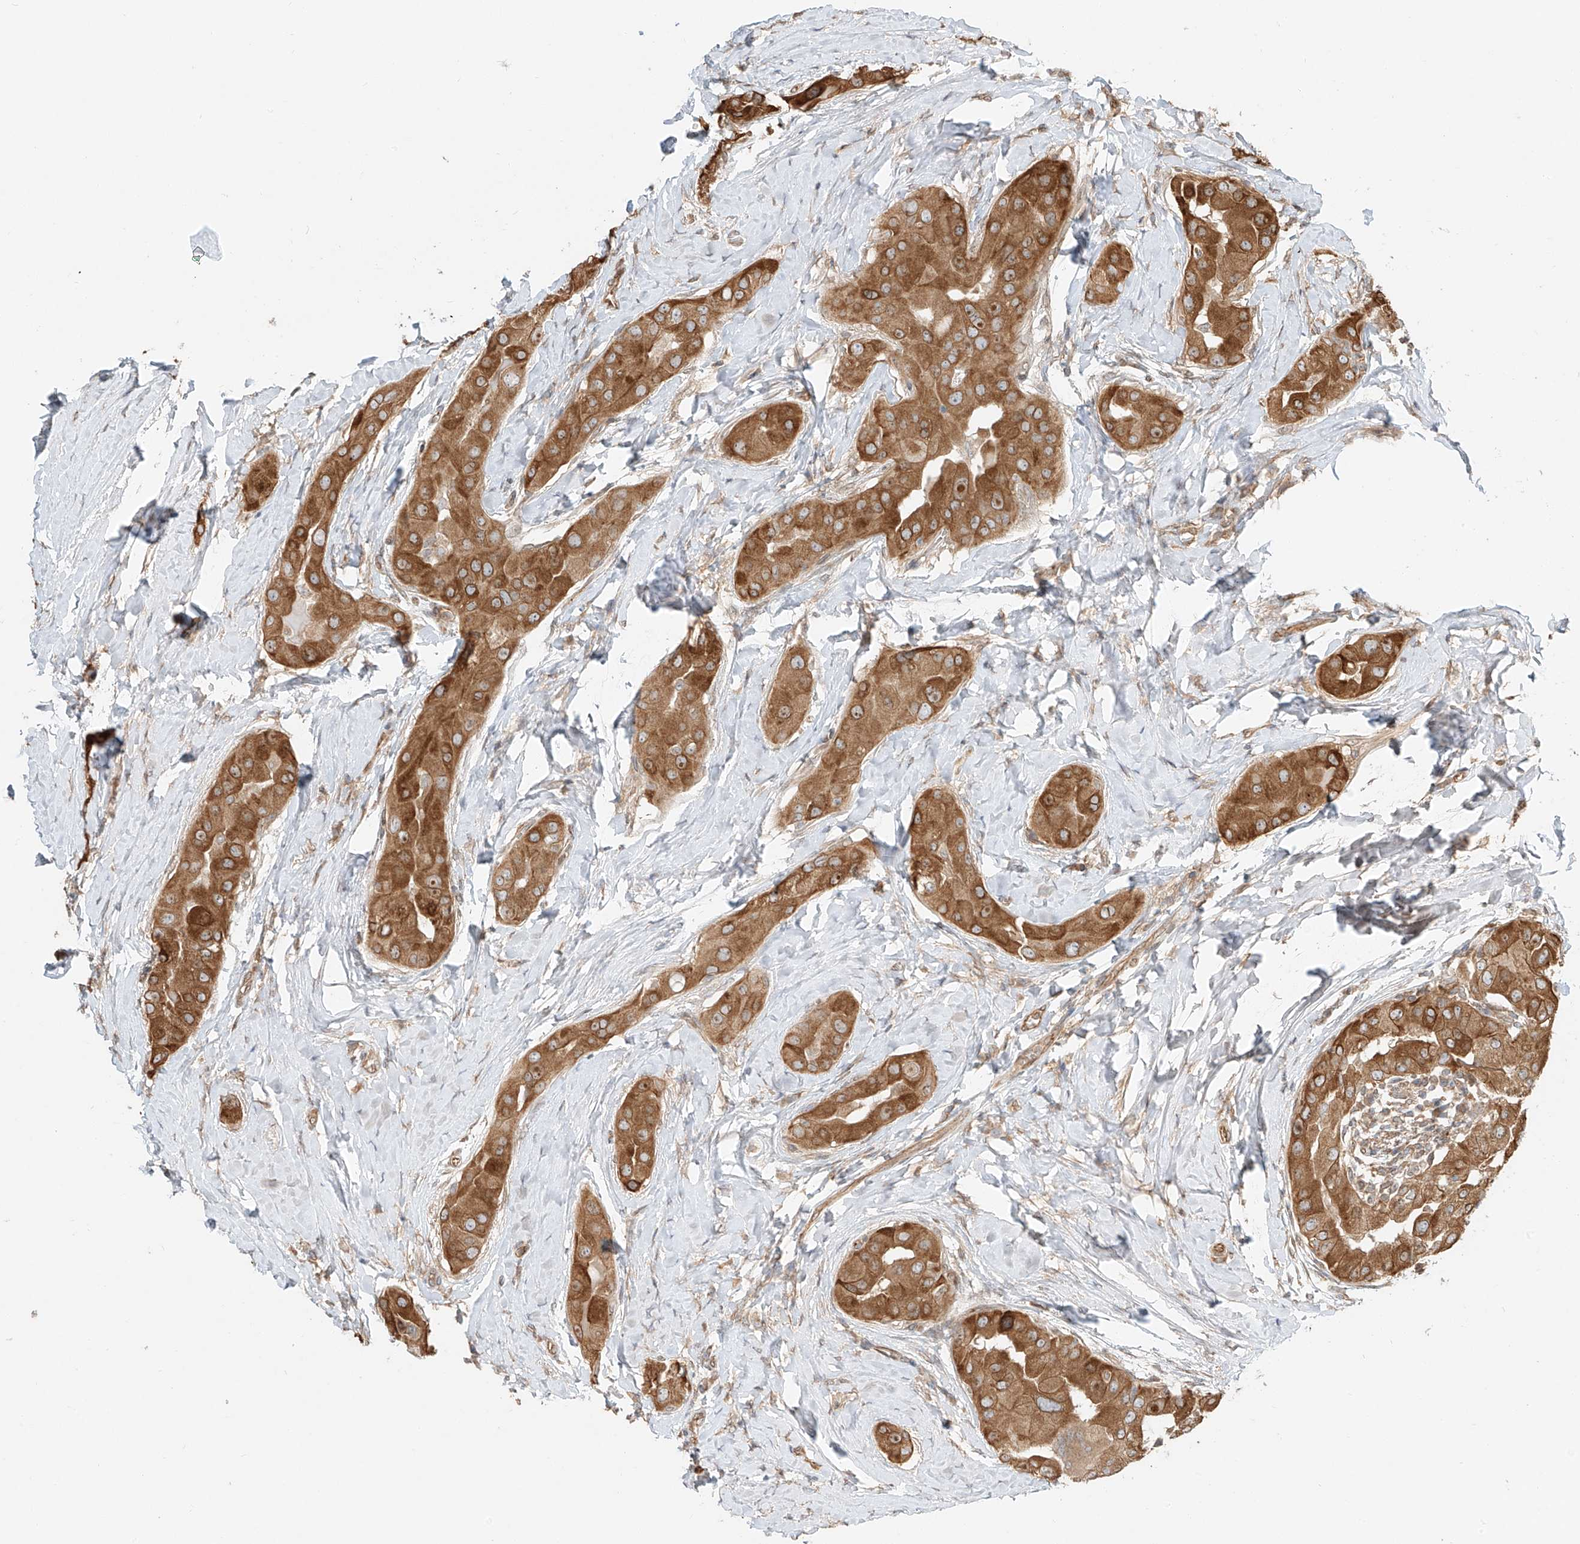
{"staining": {"intensity": "strong", "quantity": ">75%", "location": "cytoplasmic/membranous"}, "tissue": "thyroid cancer", "cell_type": "Tumor cells", "image_type": "cancer", "snomed": [{"axis": "morphology", "description": "Papillary adenocarcinoma, NOS"}, {"axis": "topography", "description": "Thyroid gland"}], "caption": "IHC histopathology image of neoplastic tissue: human thyroid papillary adenocarcinoma stained using IHC exhibits high levels of strong protein expression localized specifically in the cytoplasmic/membranous of tumor cells, appearing as a cytoplasmic/membranous brown color.", "gene": "CEP162", "patient": {"sex": "male", "age": 33}}